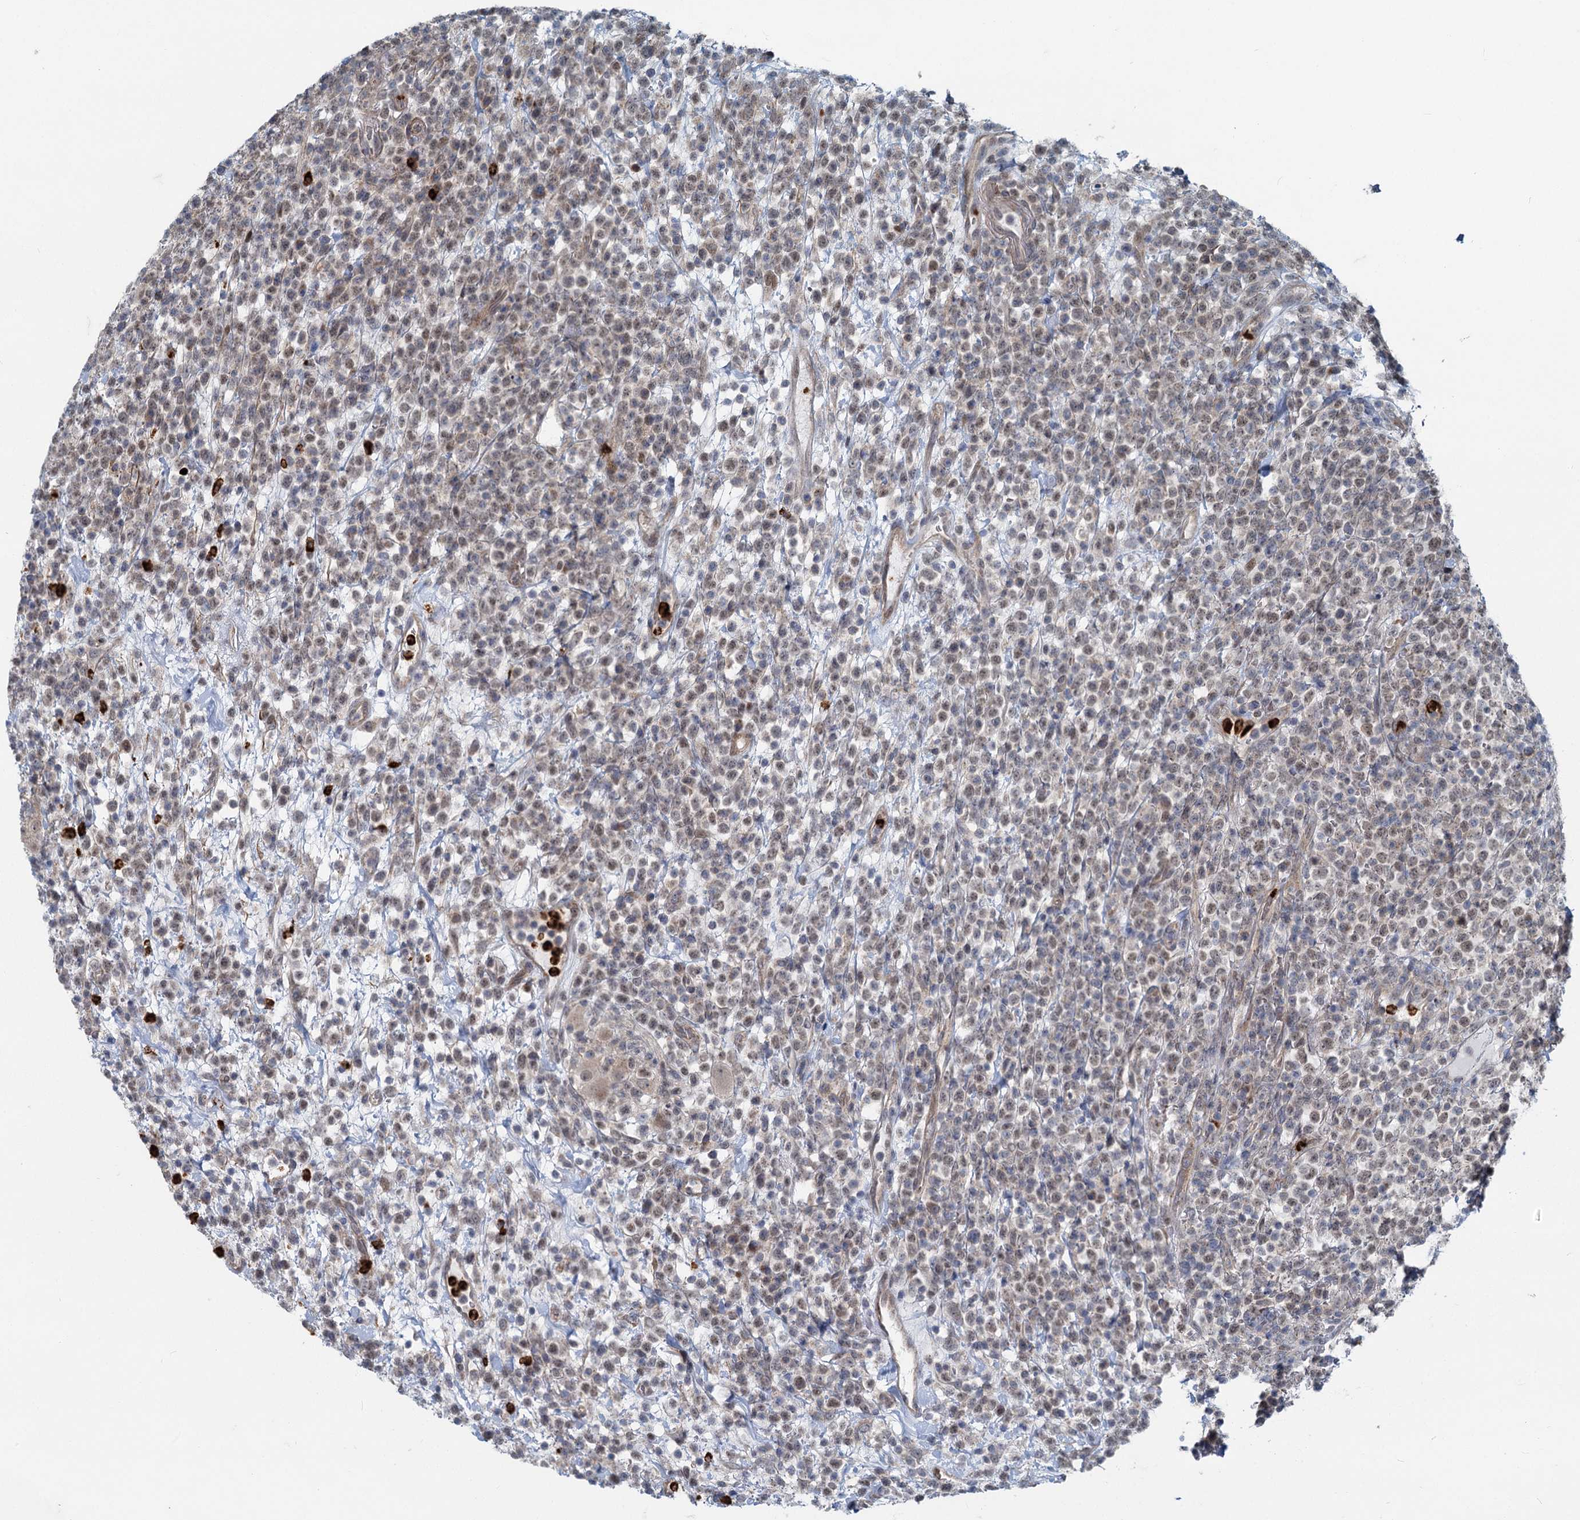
{"staining": {"intensity": "weak", "quantity": "<25%", "location": "cytoplasmic/membranous"}, "tissue": "lymphoma", "cell_type": "Tumor cells", "image_type": "cancer", "snomed": [{"axis": "morphology", "description": "Malignant lymphoma, non-Hodgkin's type, High grade"}, {"axis": "topography", "description": "Colon"}], "caption": "Image shows no significant protein staining in tumor cells of high-grade malignant lymphoma, non-Hodgkin's type.", "gene": "ADCY2", "patient": {"sex": "female", "age": 53}}